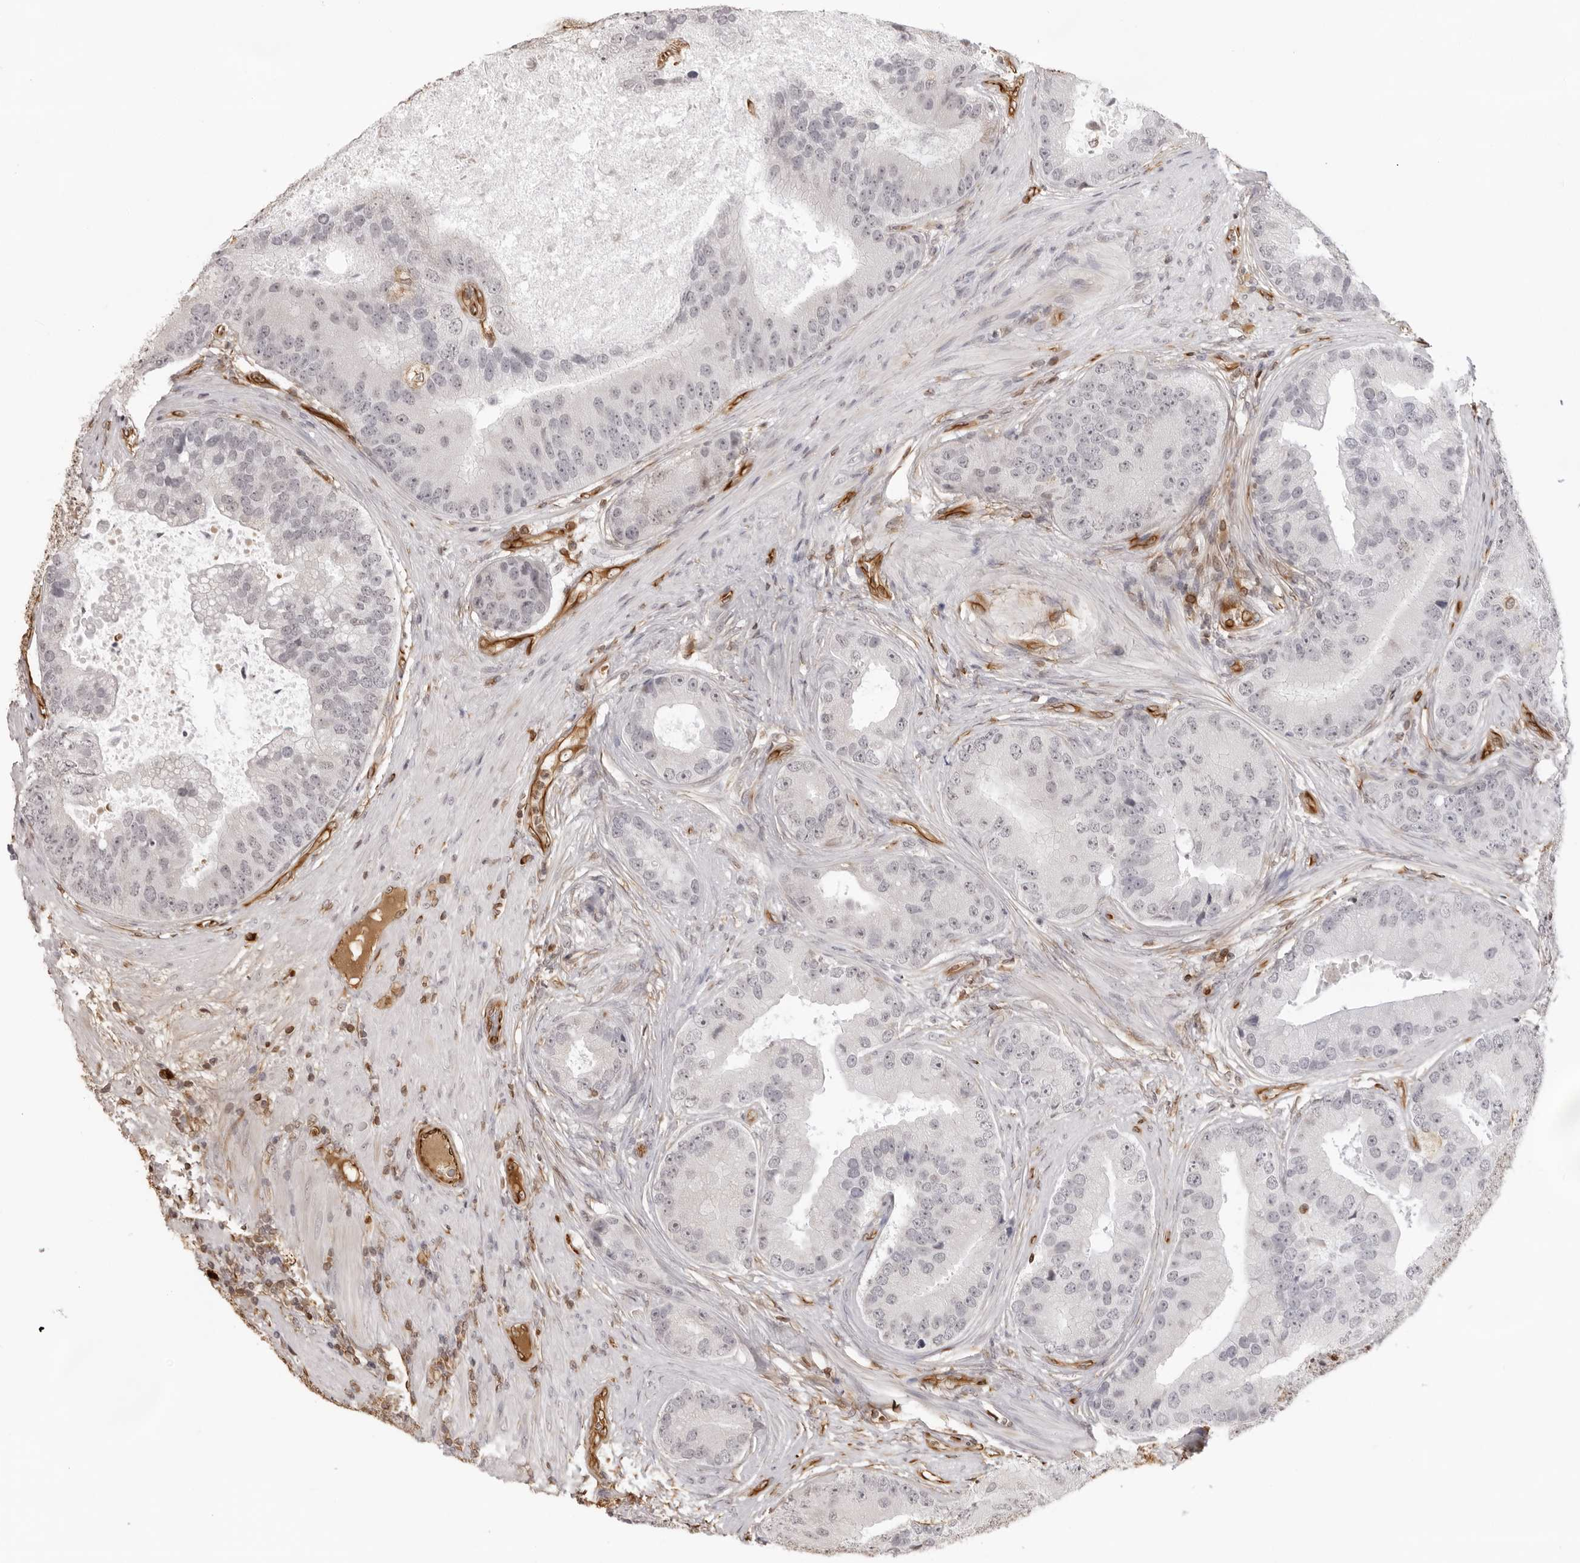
{"staining": {"intensity": "negative", "quantity": "none", "location": "none"}, "tissue": "prostate cancer", "cell_type": "Tumor cells", "image_type": "cancer", "snomed": [{"axis": "morphology", "description": "Adenocarcinoma, High grade"}, {"axis": "topography", "description": "Prostate"}], "caption": "A high-resolution micrograph shows IHC staining of prostate cancer (adenocarcinoma (high-grade)), which reveals no significant staining in tumor cells.", "gene": "DYNLT5", "patient": {"sex": "male", "age": 70}}